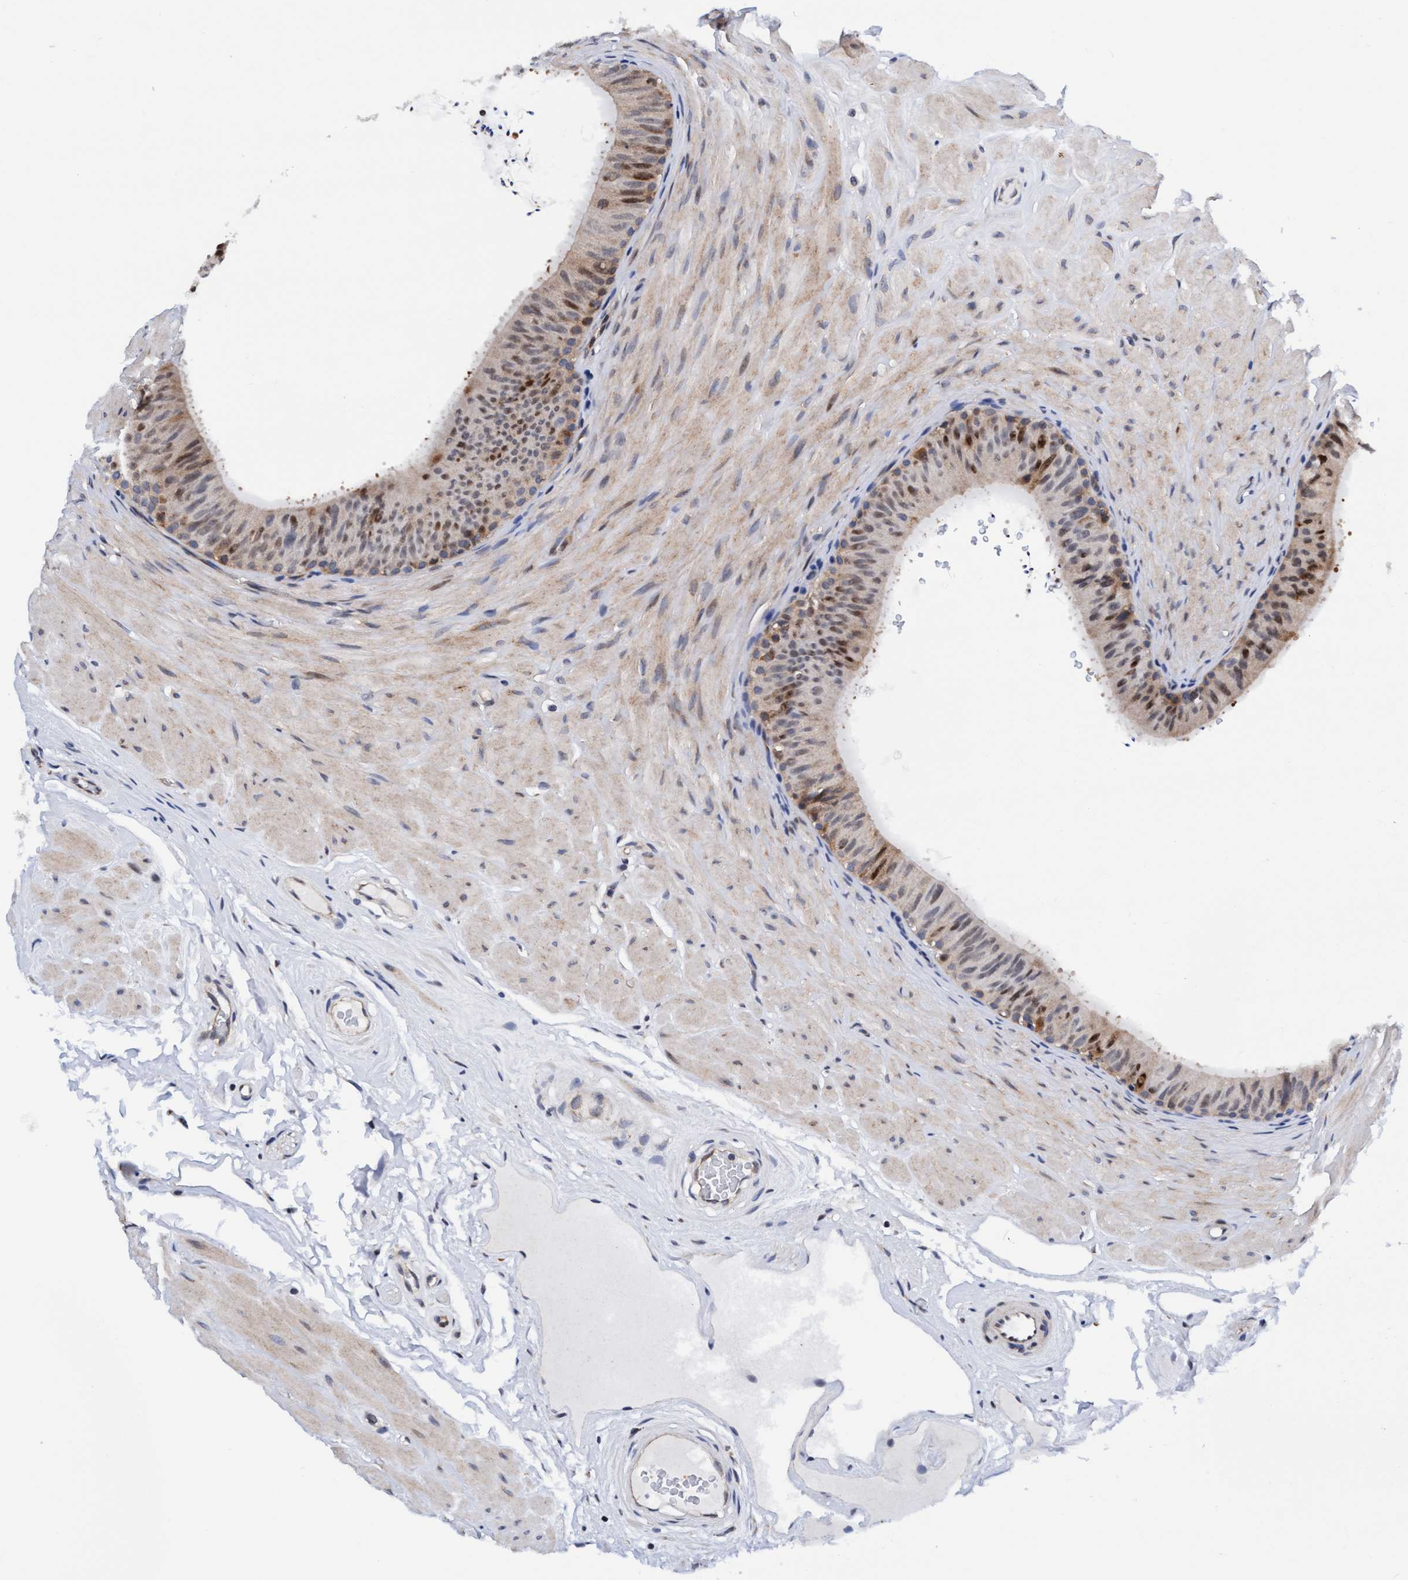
{"staining": {"intensity": "weak", "quantity": "25%-75%", "location": "cytoplasmic/membranous"}, "tissue": "epididymis", "cell_type": "Glandular cells", "image_type": "normal", "snomed": [{"axis": "morphology", "description": "Normal tissue, NOS"}, {"axis": "topography", "description": "Epididymis"}], "caption": "High-magnification brightfield microscopy of normal epididymis stained with DAB (3,3'-diaminobenzidine) (brown) and counterstained with hematoxylin (blue). glandular cells exhibit weak cytoplasmic/membranous positivity is appreciated in about25%-75% of cells. (Stains: DAB in brown, nuclei in blue, Microscopy: brightfield microscopy at high magnification).", "gene": "AGAP2", "patient": {"sex": "male", "age": 34}}